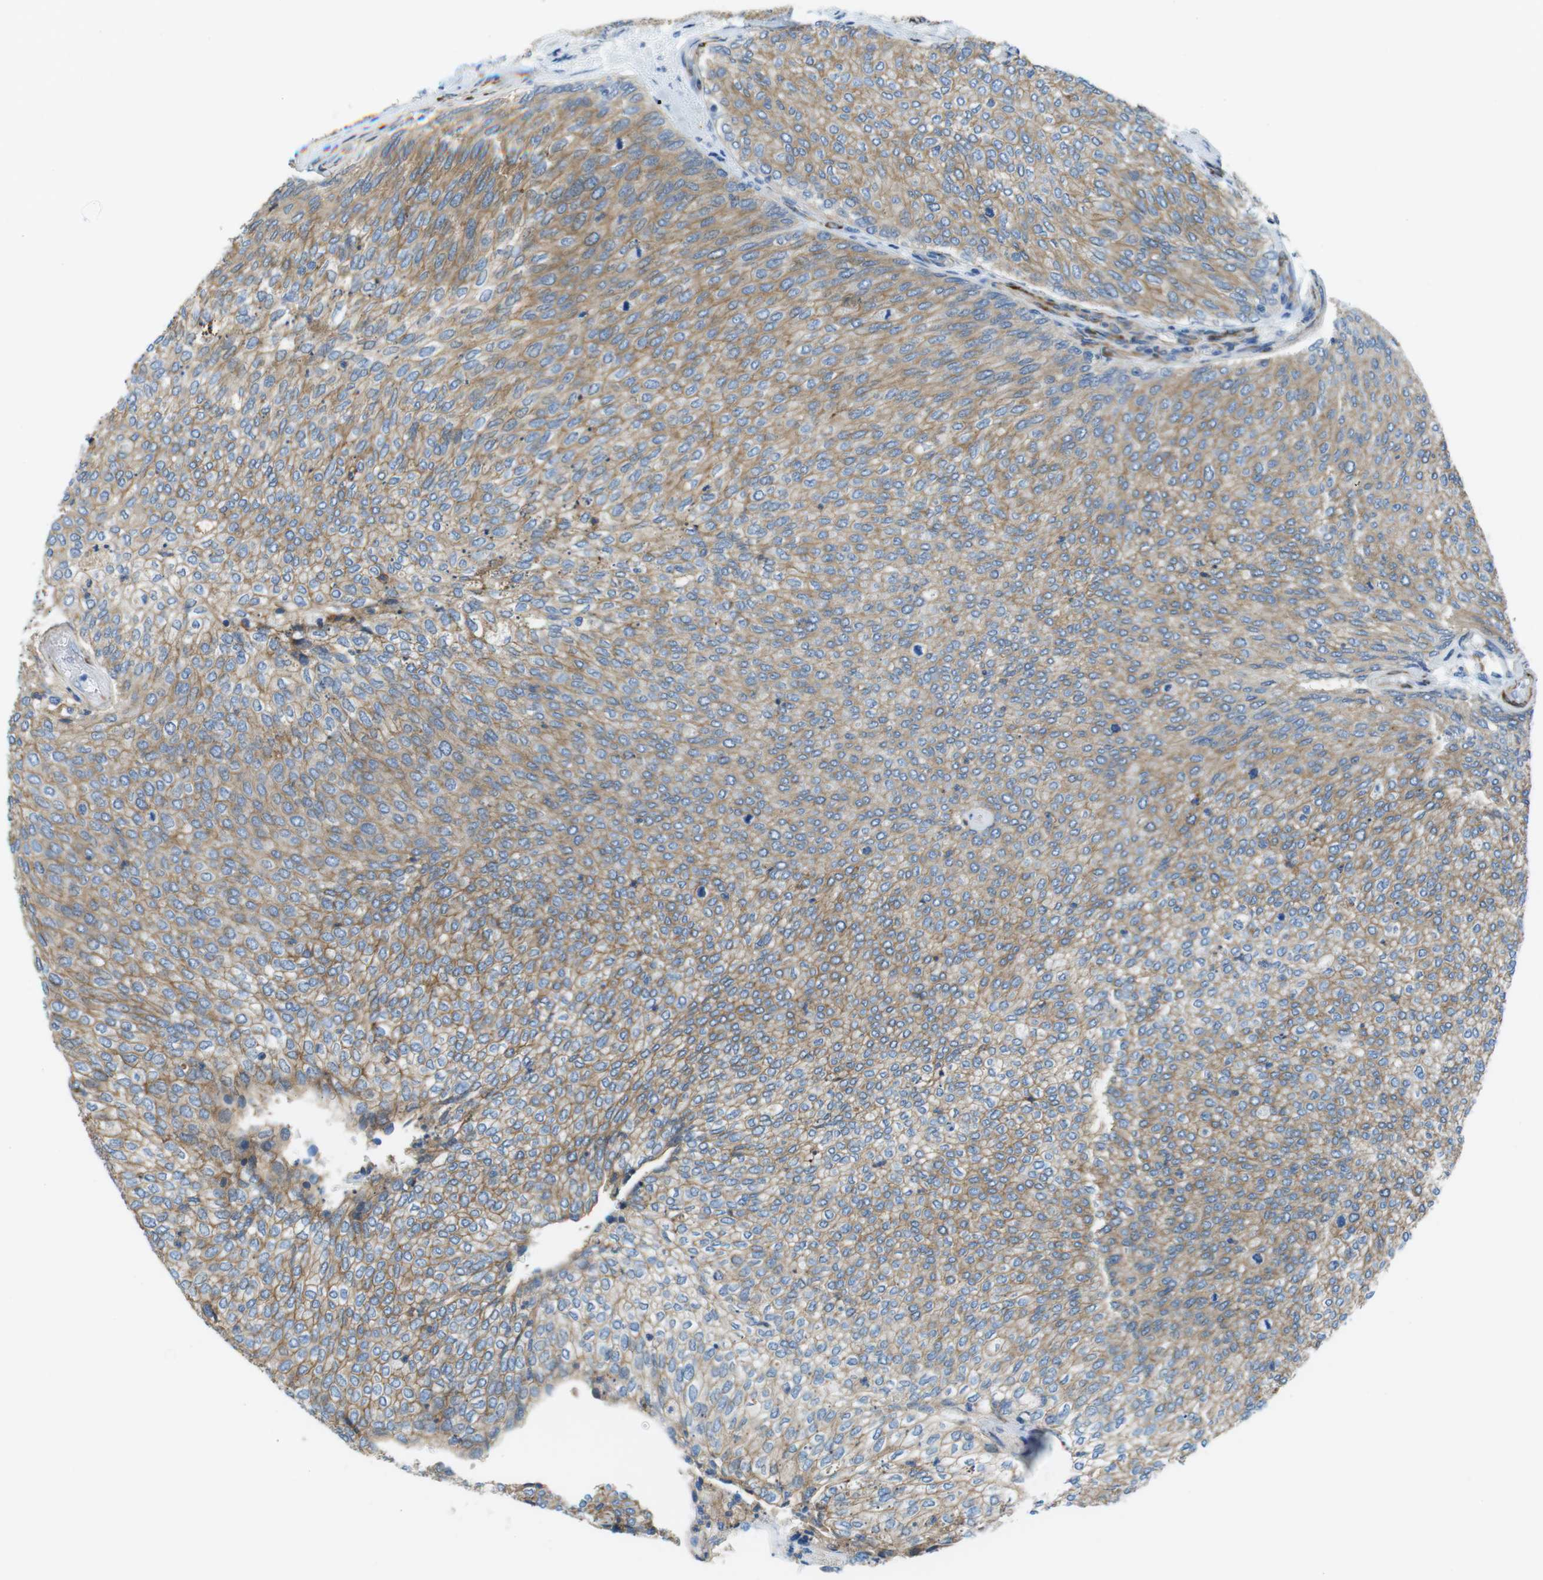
{"staining": {"intensity": "moderate", "quantity": ">75%", "location": "cytoplasmic/membranous"}, "tissue": "urothelial cancer", "cell_type": "Tumor cells", "image_type": "cancer", "snomed": [{"axis": "morphology", "description": "Urothelial carcinoma, Low grade"}, {"axis": "topography", "description": "Urinary bladder"}], "caption": "Immunohistochemical staining of human urothelial cancer shows medium levels of moderate cytoplasmic/membranous protein staining in approximately >75% of tumor cells. Immunohistochemistry (ihc) stains the protein in brown and the nuclei are stained blue.", "gene": "EMP2", "patient": {"sex": "female", "age": 79}}